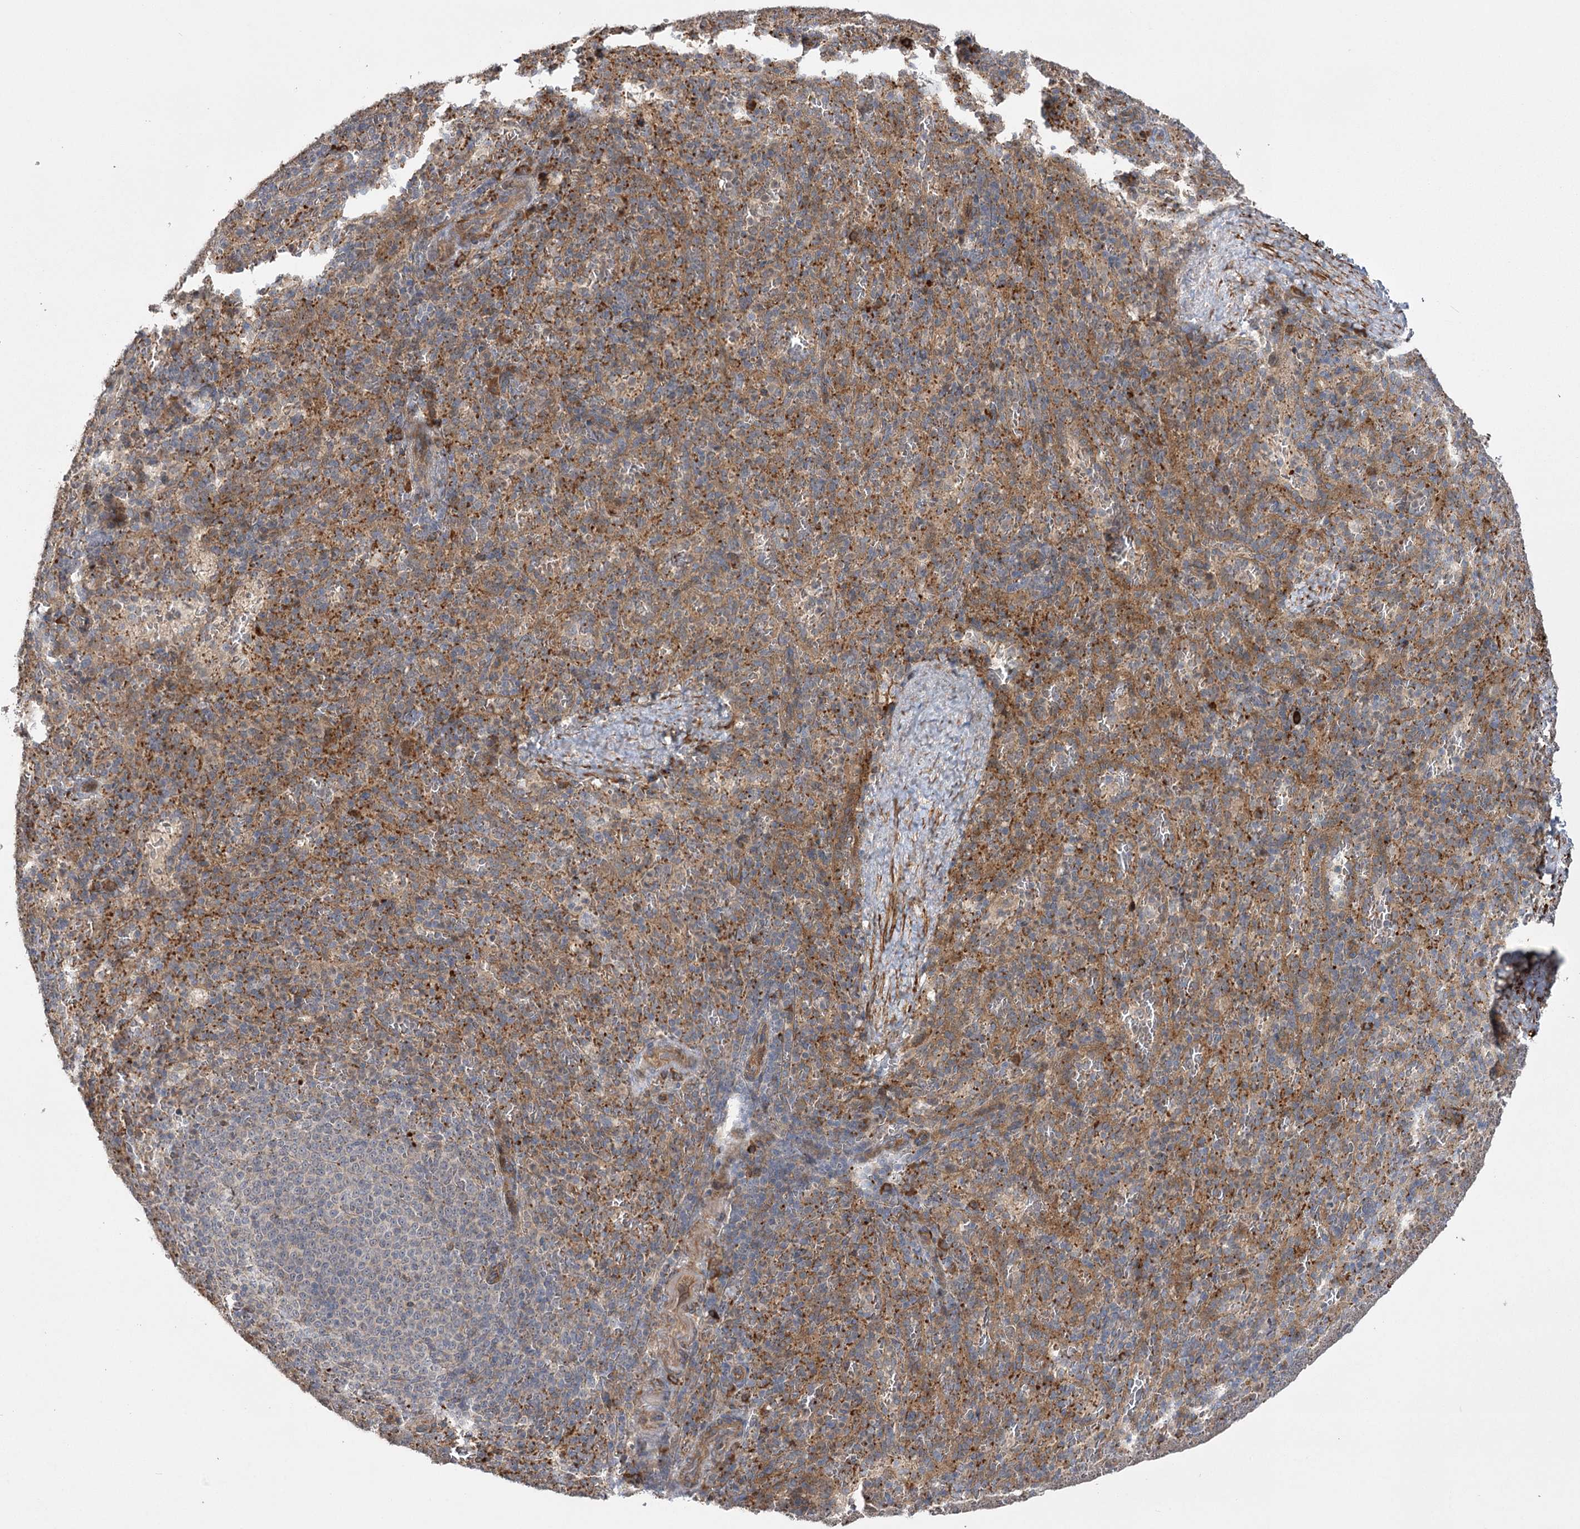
{"staining": {"intensity": "moderate", "quantity": "25%-75%", "location": "cytoplasmic/membranous"}, "tissue": "spleen", "cell_type": "Cells in red pulp", "image_type": "normal", "snomed": [{"axis": "morphology", "description": "Normal tissue, NOS"}, {"axis": "topography", "description": "Spleen"}], "caption": "Moderate cytoplasmic/membranous positivity is present in about 25%-75% of cells in red pulp in benign spleen.", "gene": "KCNN2", "patient": {"sex": "female", "age": 21}}